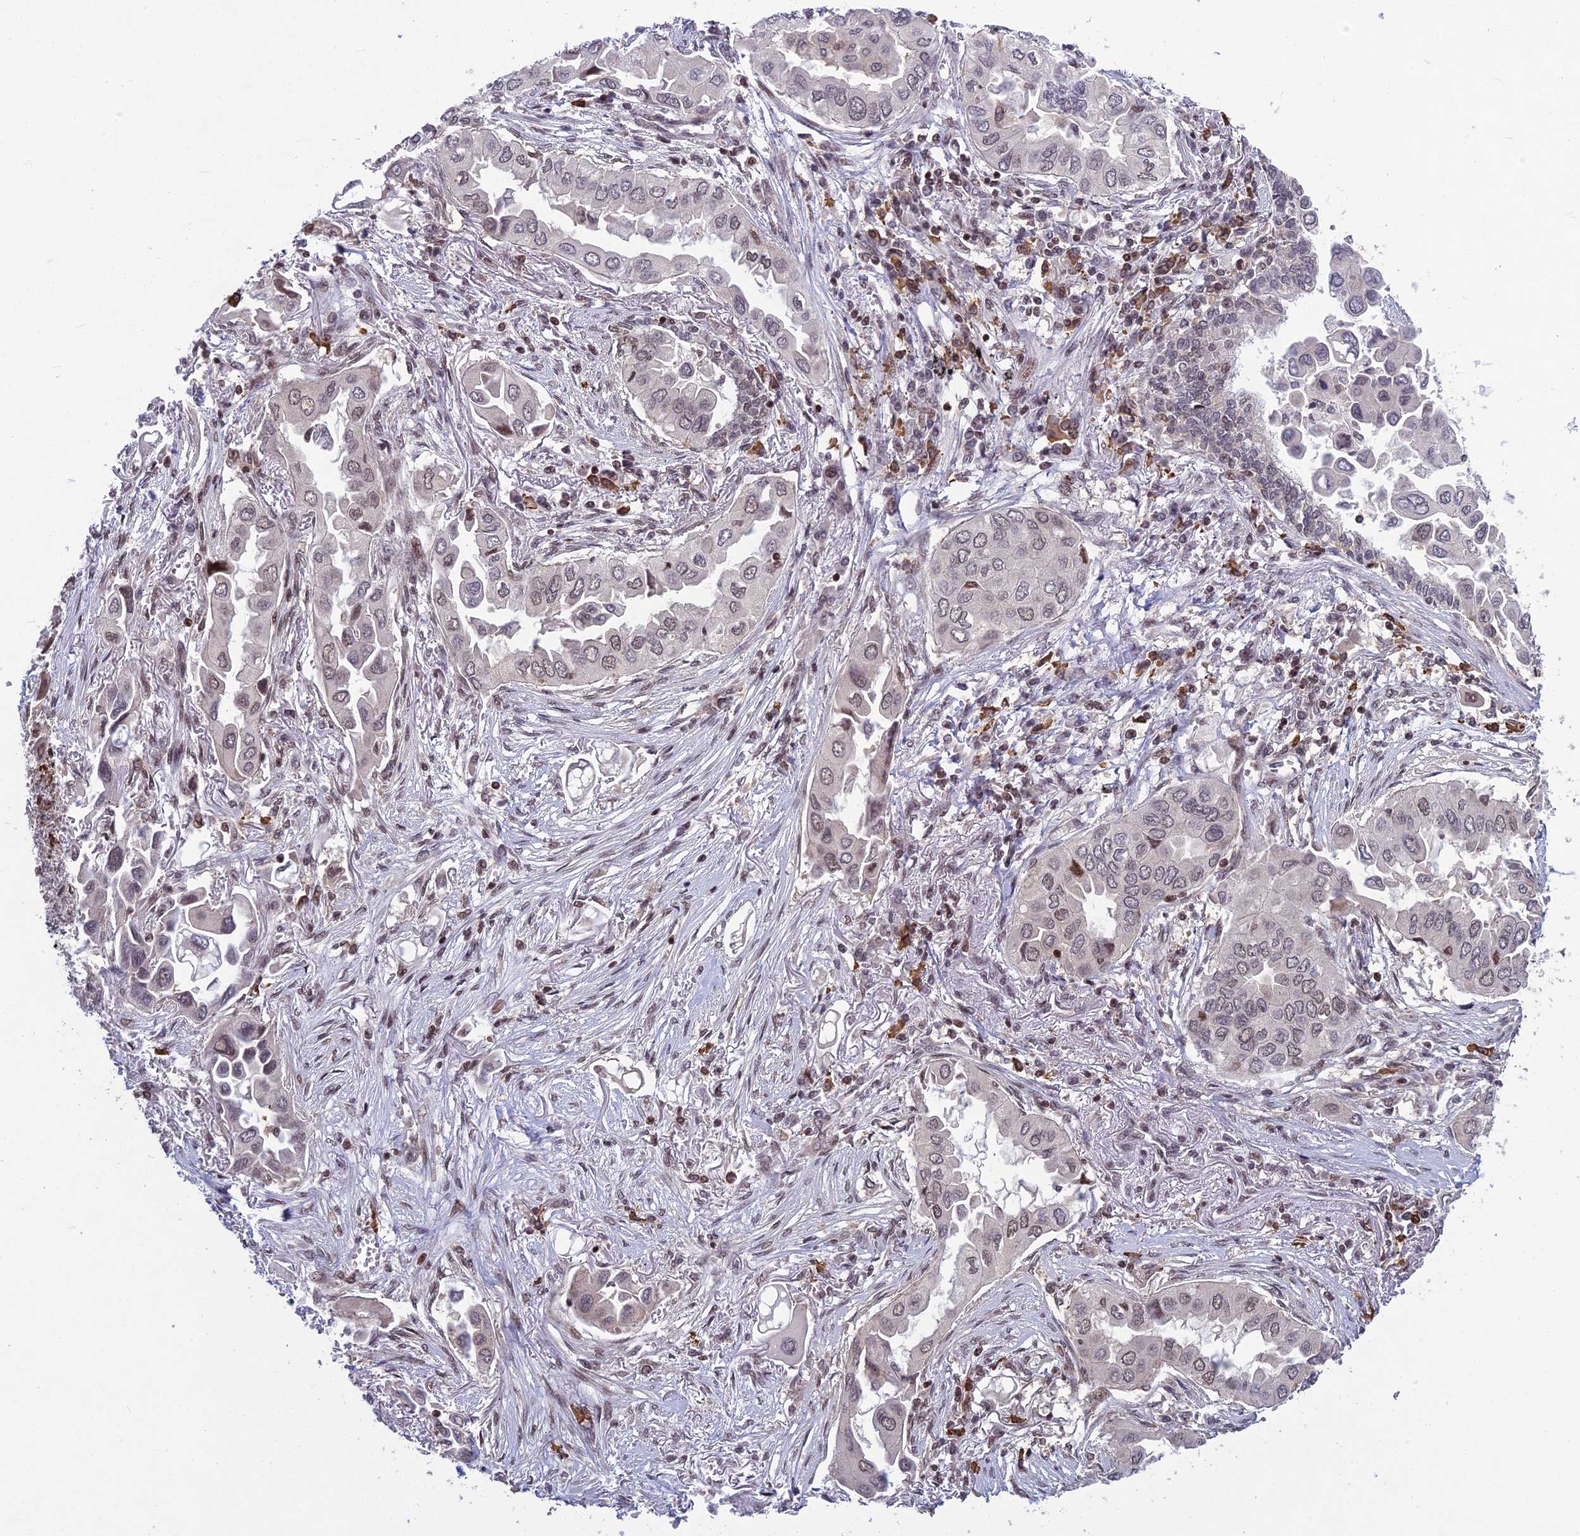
{"staining": {"intensity": "moderate", "quantity": "<25%", "location": "nuclear"}, "tissue": "lung cancer", "cell_type": "Tumor cells", "image_type": "cancer", "snomed": [{"axis": "morphology", "description": "Adenocarcinoma, NOS"}, {"axis": "topography", "description": "Lung"}], "caption": "This photomicrograph displays lung cancer stained with immunohistochemistry to label a protein in brown. The nuclear of tumor cells show moderate positivity for the protein. Nuclei are counter-stained blue.", "gene": "GMEB1", "patient": {"sex": "female", "age": 76}}